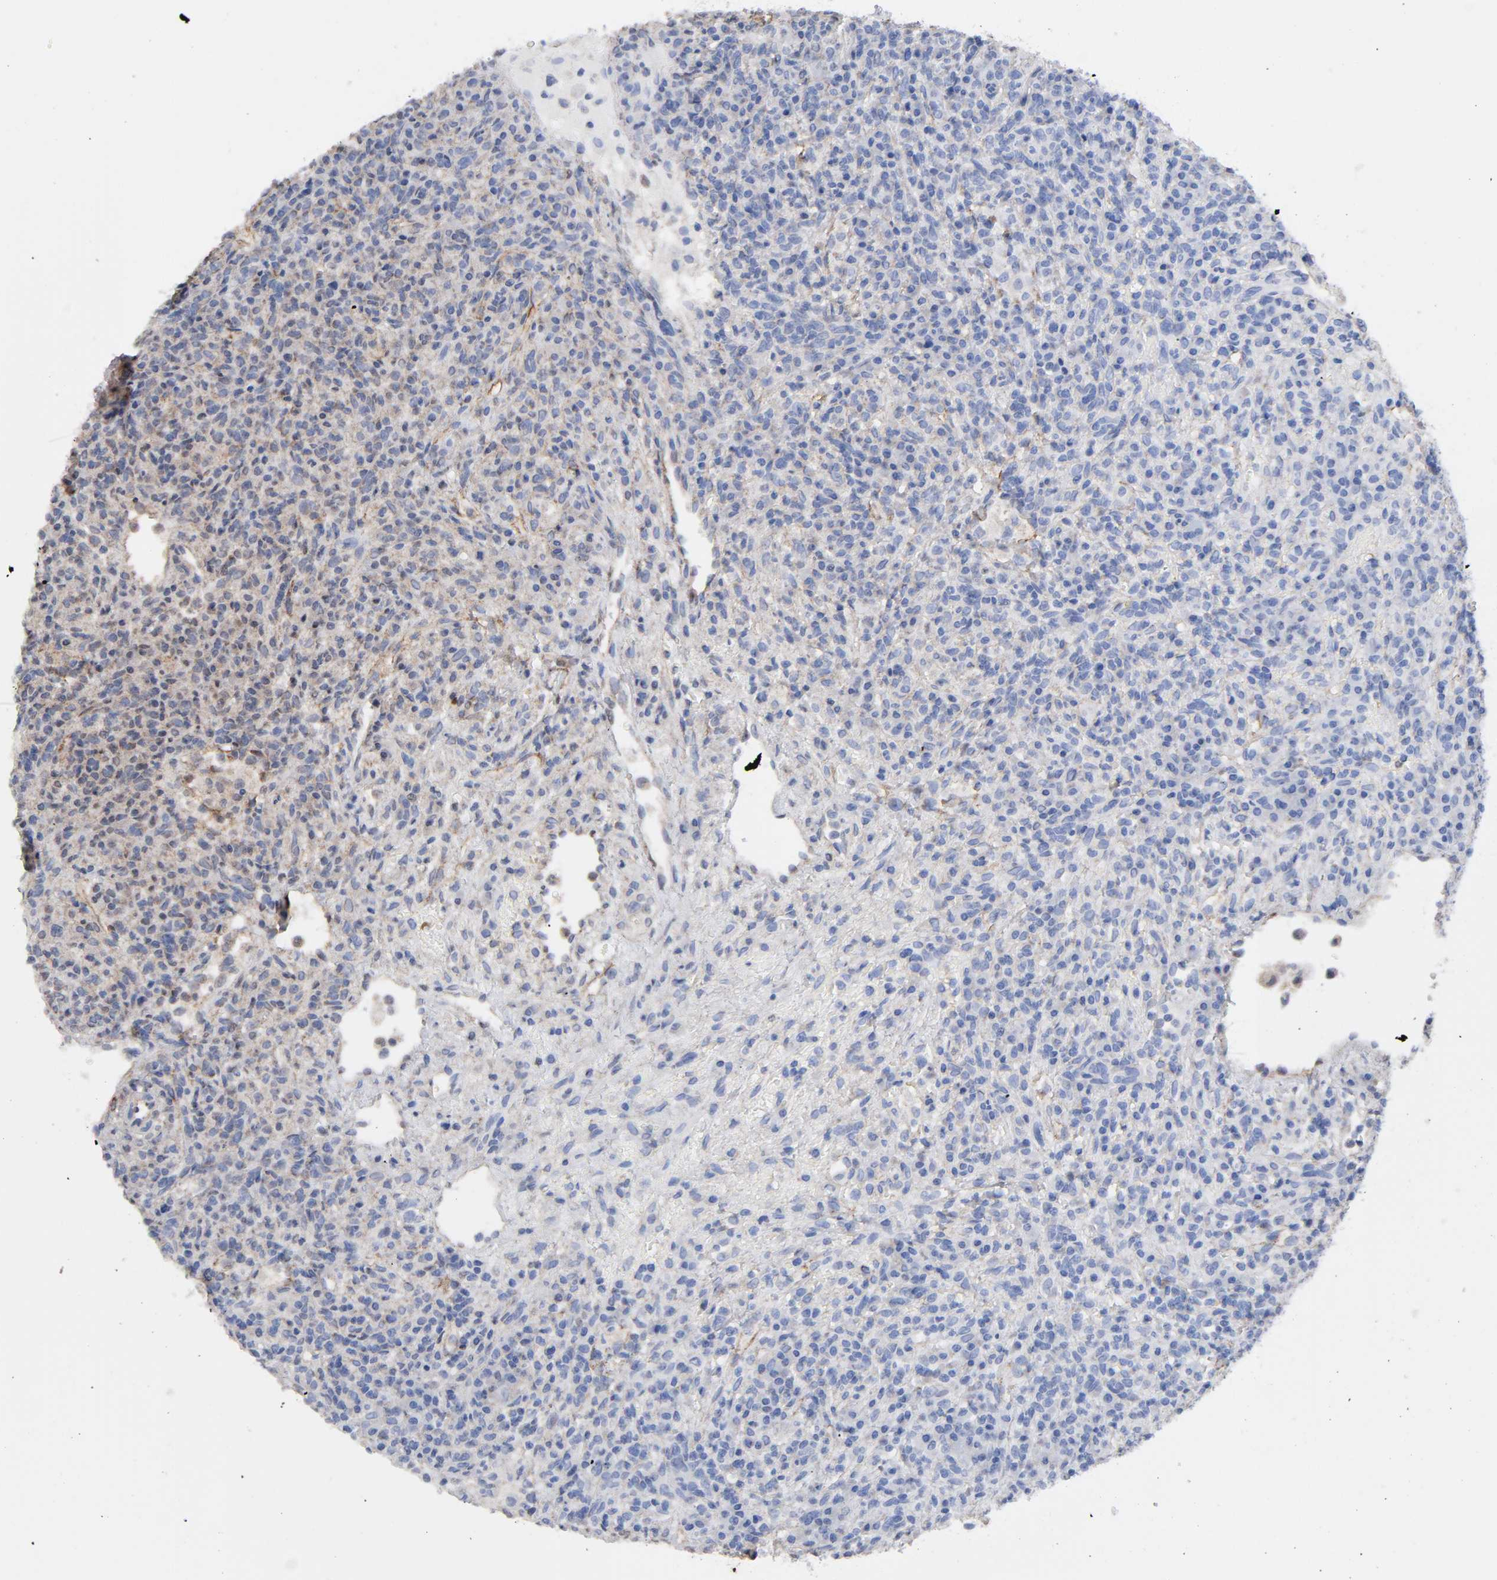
{"staining": {"intensity": "strong", "quantity": ">75%", "location": "nuclear"}, "tissue": "lymphoma", "cell_type": "Tumor cells", "image_type": "cancer", "snomed": [{"axis": "morphology", "description": "Hodgkin's disease, NOS"}, {"axis": "topography", "description": "Lymph node"}], "caption": "A histopathology image of human lymphoma stained for a protein exhibits strong nuclear brown staining in tumor cells.", "gene": "STK38", "patient": {"sex": "male", "age": 65}}